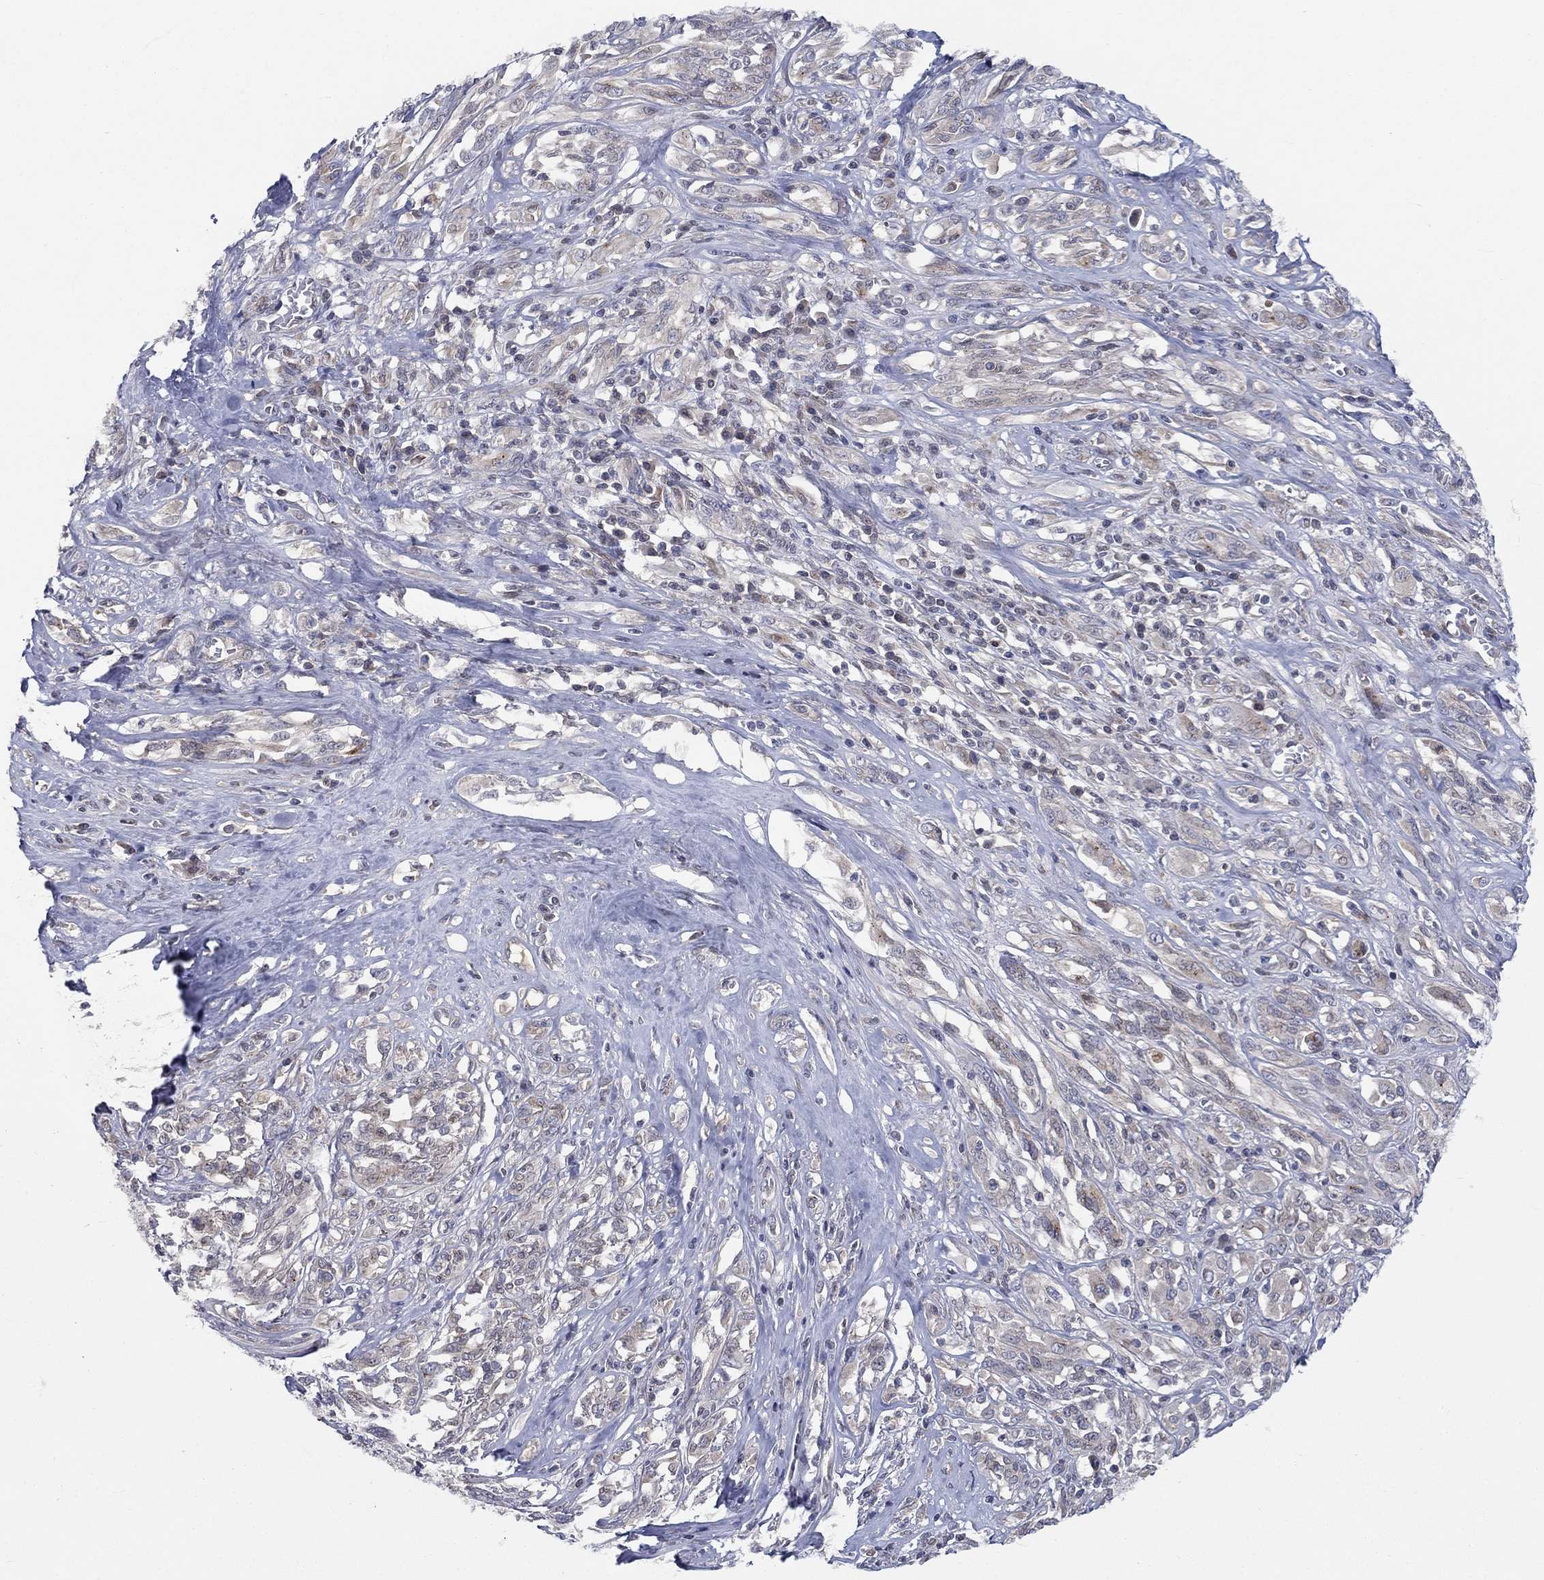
{"staining": {"intensity": "negative", "quantity": "none", "location": "none"}, "tissue": "melanoma", "cell_type": "Tumor cells", "image_type": "cancer", "snomed": [{"axis": "morphology", "description": "Malignant melanoma, NOS"}, {"axis": "topography", "description": "Skin"}], "caption": "Immunohistochemistry (IHC) micrograph of malignant melanoma stained for a protein (brown), which reveals no expression in tumor cells.", "gene": "CETN3", "patient": {"sex": "female", "age": 91}}